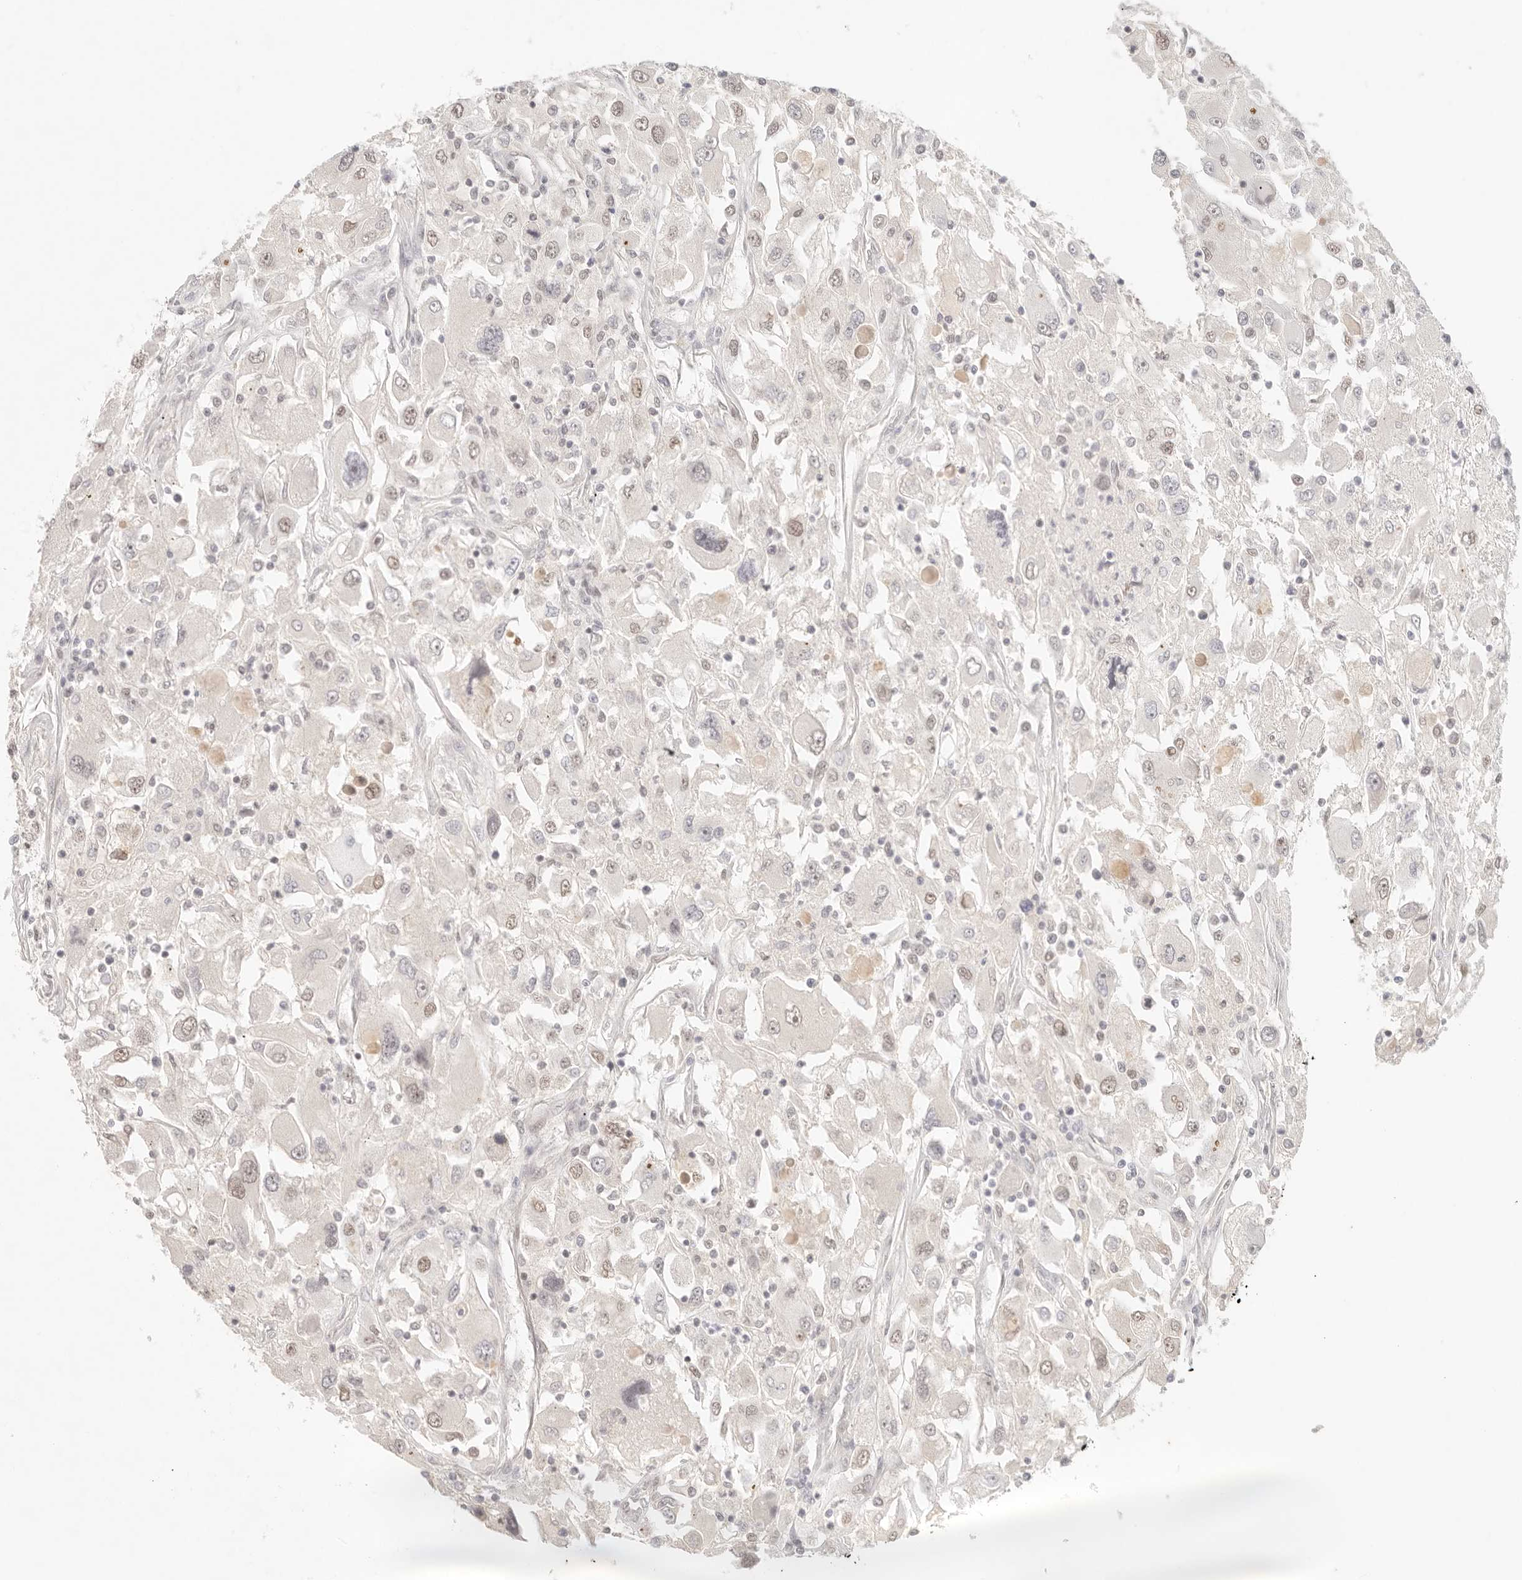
{"staining": {"intensity": "weak", "quantity": "<25%", "location": "nuclear"}, "tissue": "renal cancer", "cell_type": "Tumor cells", "image_type": "cancer", "snomed": [{"axis": "morphology", "description": "Adenocarcinoma, NOS"}, {"axis": "topography", "description": "Kidney"}], "caption": "The immunohistochemistry (IHC) histopathology image has no significant staining in tumor cells of renal cancer (adenocarcinoma) tissue.", "gene": "HOXC5", "patient": {"sex": "female", "age": 52}}